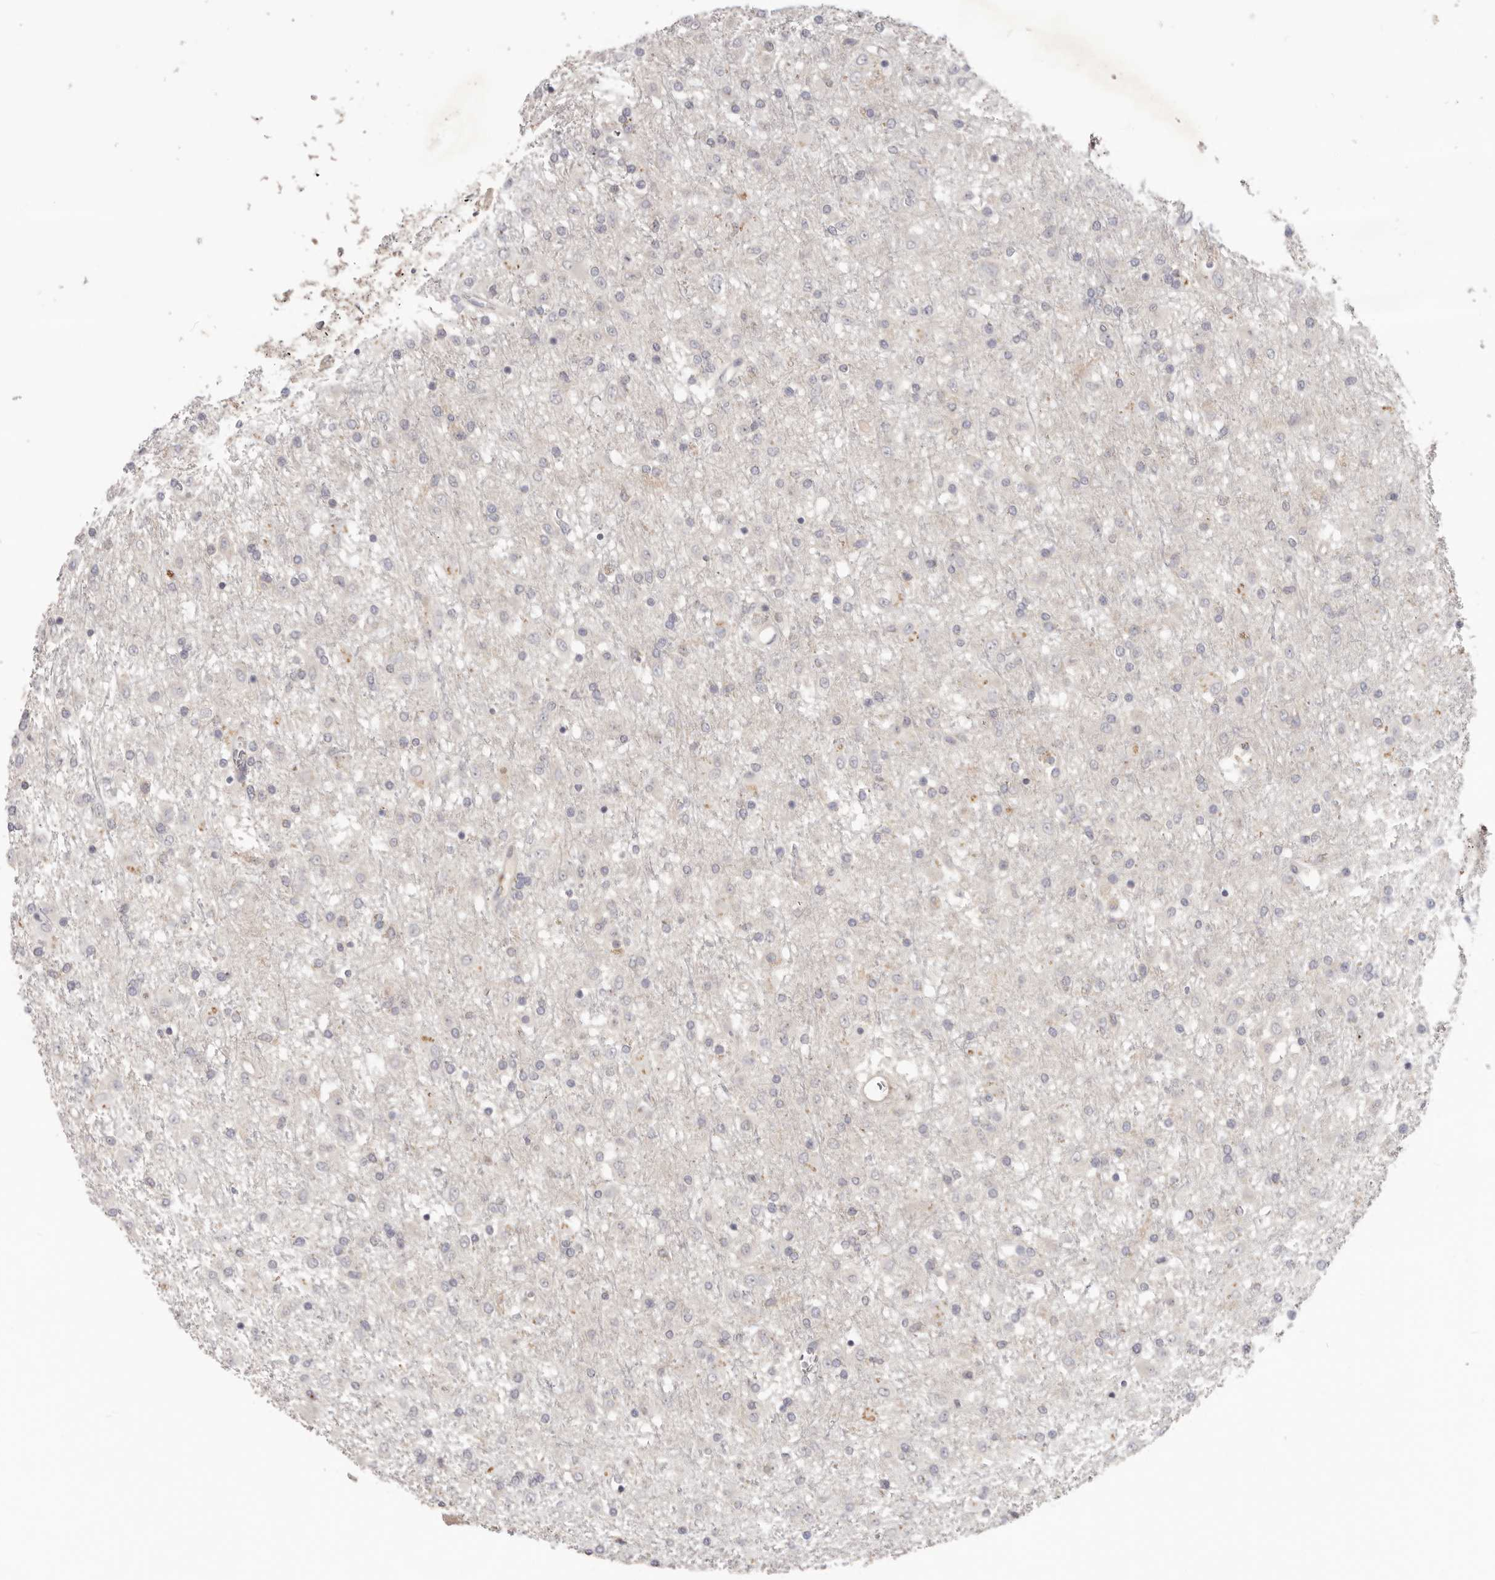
{"staining": {"intensity": "negative", "quantity": "none", "location": "none"}, "tissue": "glioma", "cell_type": "Tumor cells", "image_type": "cancer", "snomed": [{"axis": "morphology", "description": "Glioma, malignant, Low grade"}, {"axis": "topography", "description": "Brain"}], "caption": "This is a histopathology image of immunohistochemistry staining of glioma, which shows no positivity in tumor cells. Nuclei are stained in blue.", "gene": "CCDC190", "patient": {"sex": "male", "age": 65}}